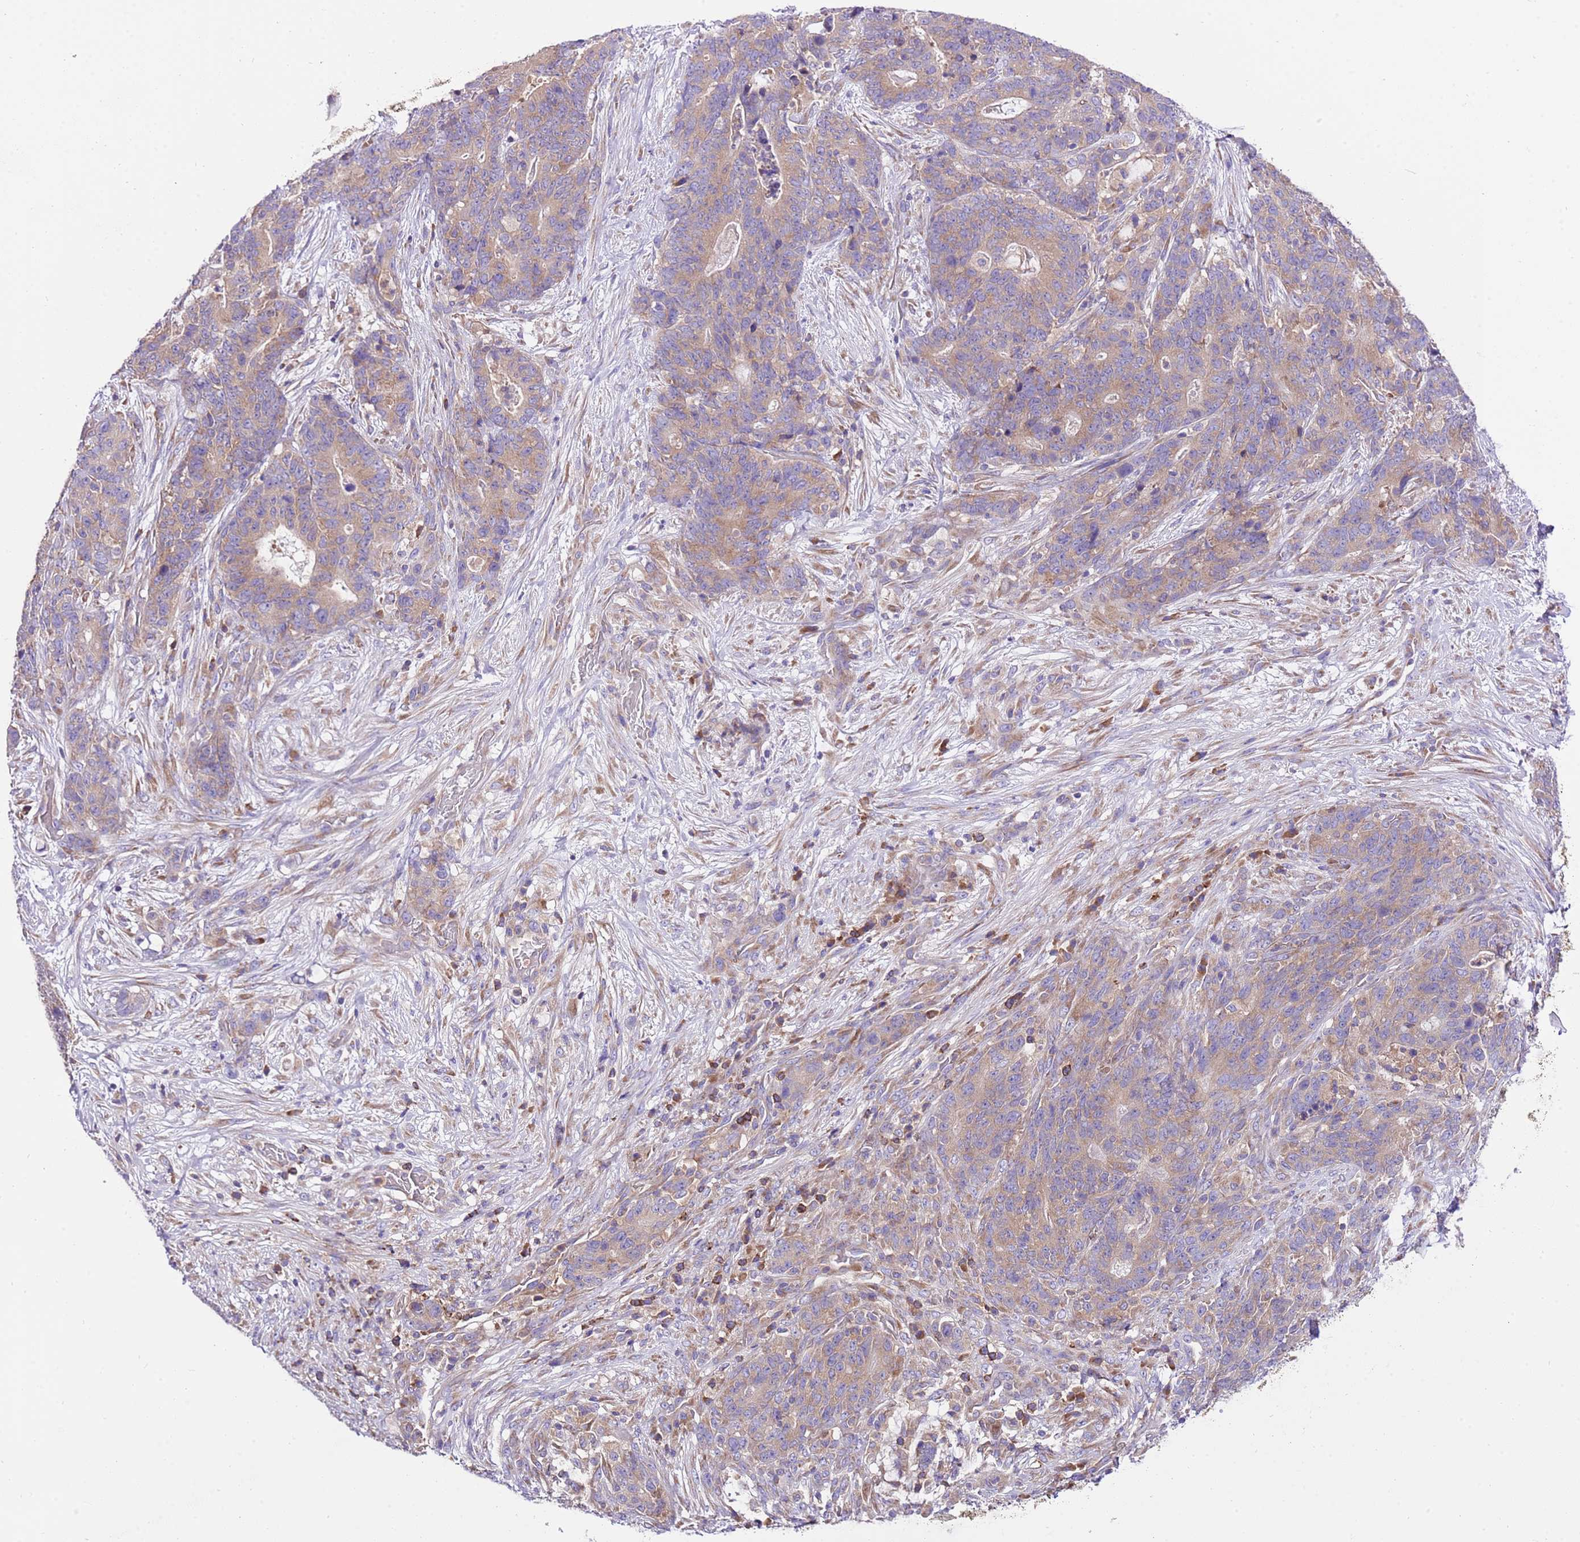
{"staining": {"intensity": "moderate", "quantity": ">75%", "location": "cytoplasmic/membranous"}, "tissue": "stomach cancer", "cell_type": "Tumor cells", "image_type": "cancer", "snomed": [{"axis": "morphology", "description": "Normal tissue, NOS"}, {"axis": "morphology", "description": "Adenocarcinoma, NOS"}, {"axis": "topography", "description": "Stomach"}], "caption": "Stomach cancer stained for a protein (brown) exhibits moderate cytoplasmic/membranous positive positivity in approximately >75% of tumor cells.", "gene": "RPS10", "patient": {"sex": "female", "age": 64}}